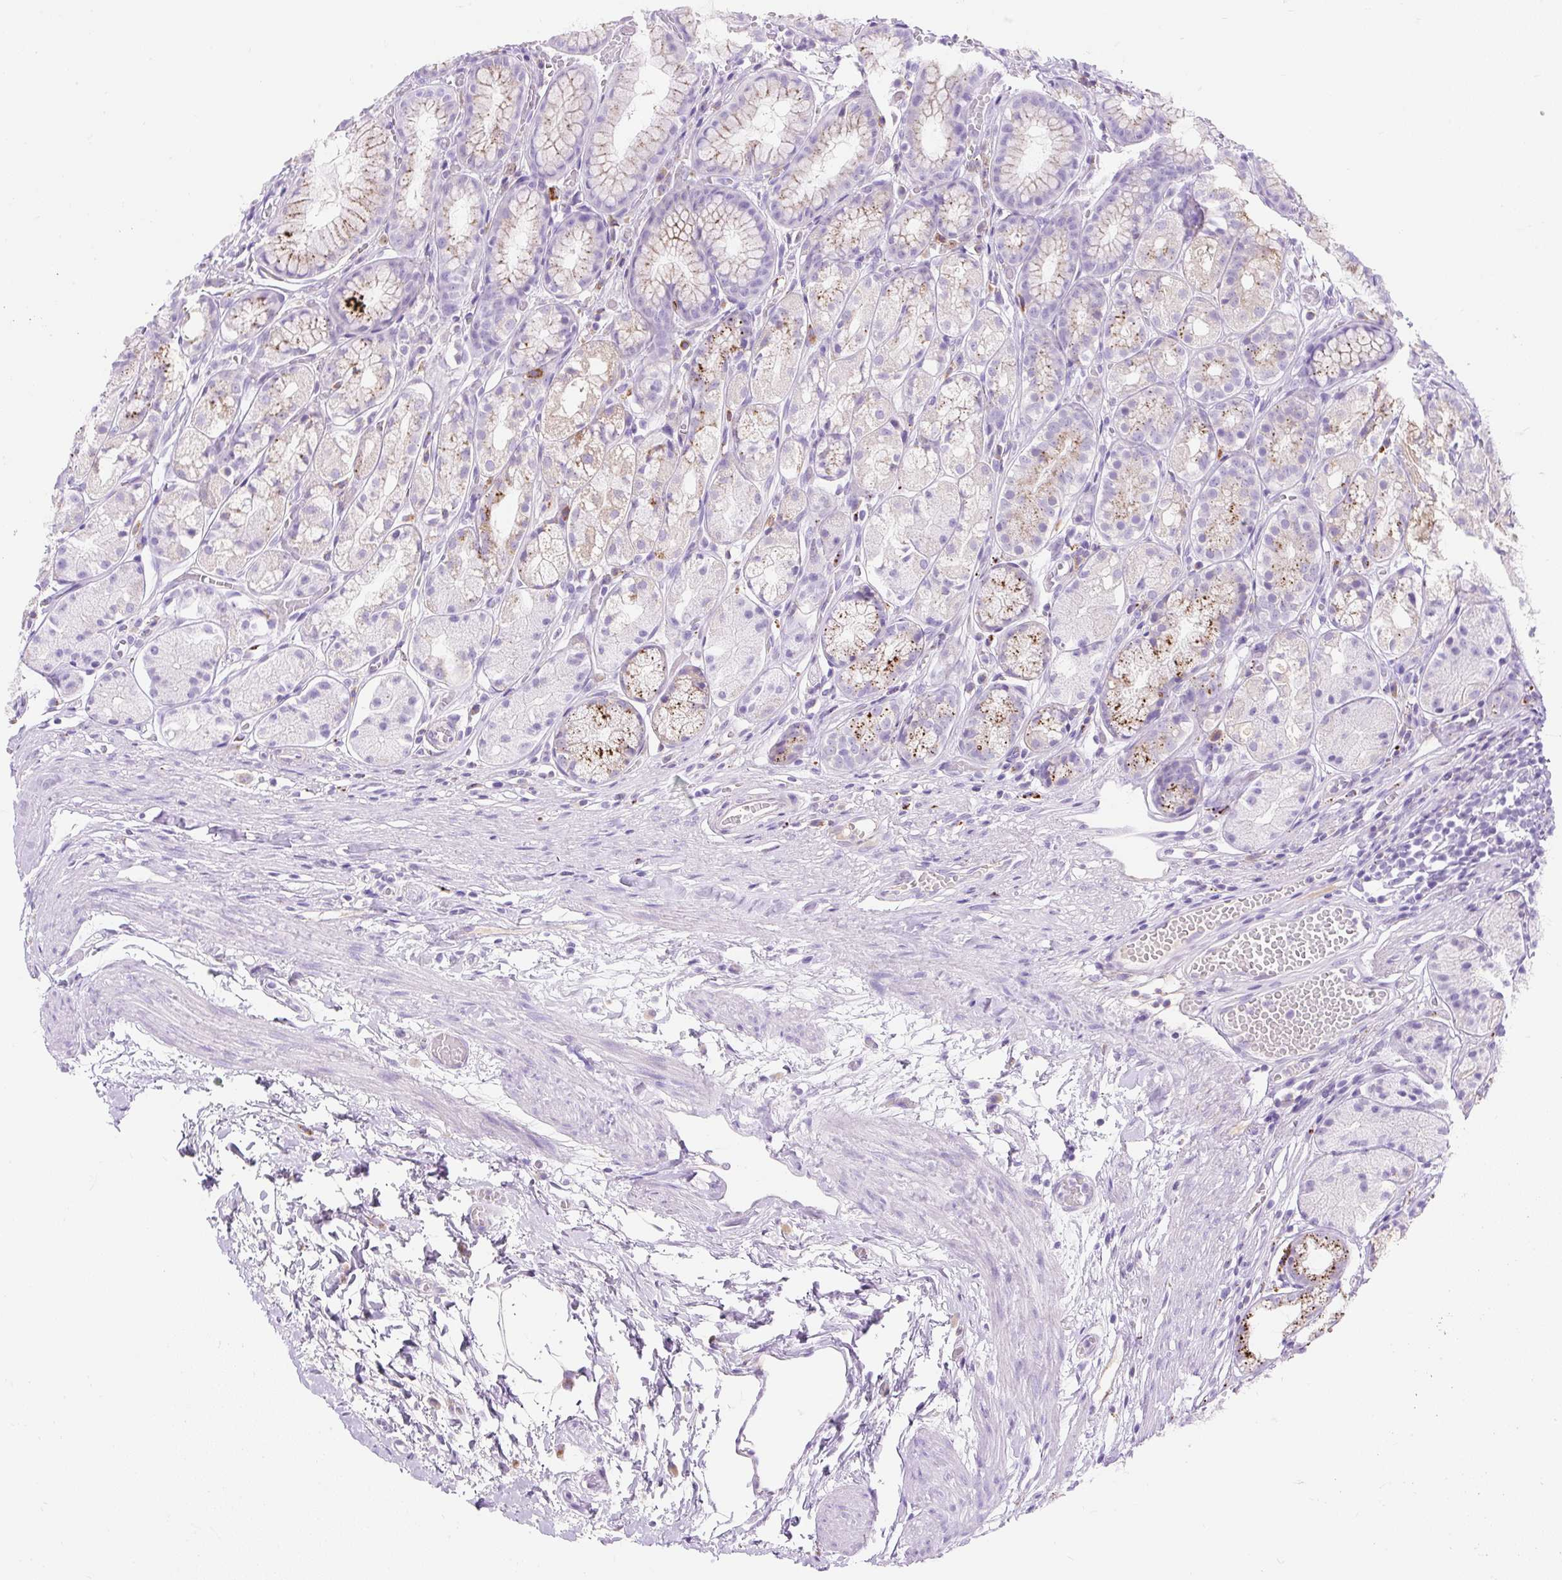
{"staining": {"intensity": "moderate", "quantity": "25%-75%", "location": "cytoplasmic/membranous"}, "tissue": "stomach", "cell_type": "Glandular cells", "image_type": "normal", "snomed": [{"axis": "morphology", "description": "Normal tissue, NOS"}, {"axis": "topography", "description": "Smooth muscle"}, {"axis": "topography", "description": "Stomach"}], "caption": "Immunohistochemistry (DAB) staining of benign stomach shows moderate cytoplasmic/membranous protein staining in about 25%-75% of glandular cells. (IHC, brightfield microscopy, high magnification).", "gene": "HEXB", "patient": {"sex": "male", "age": 70}}